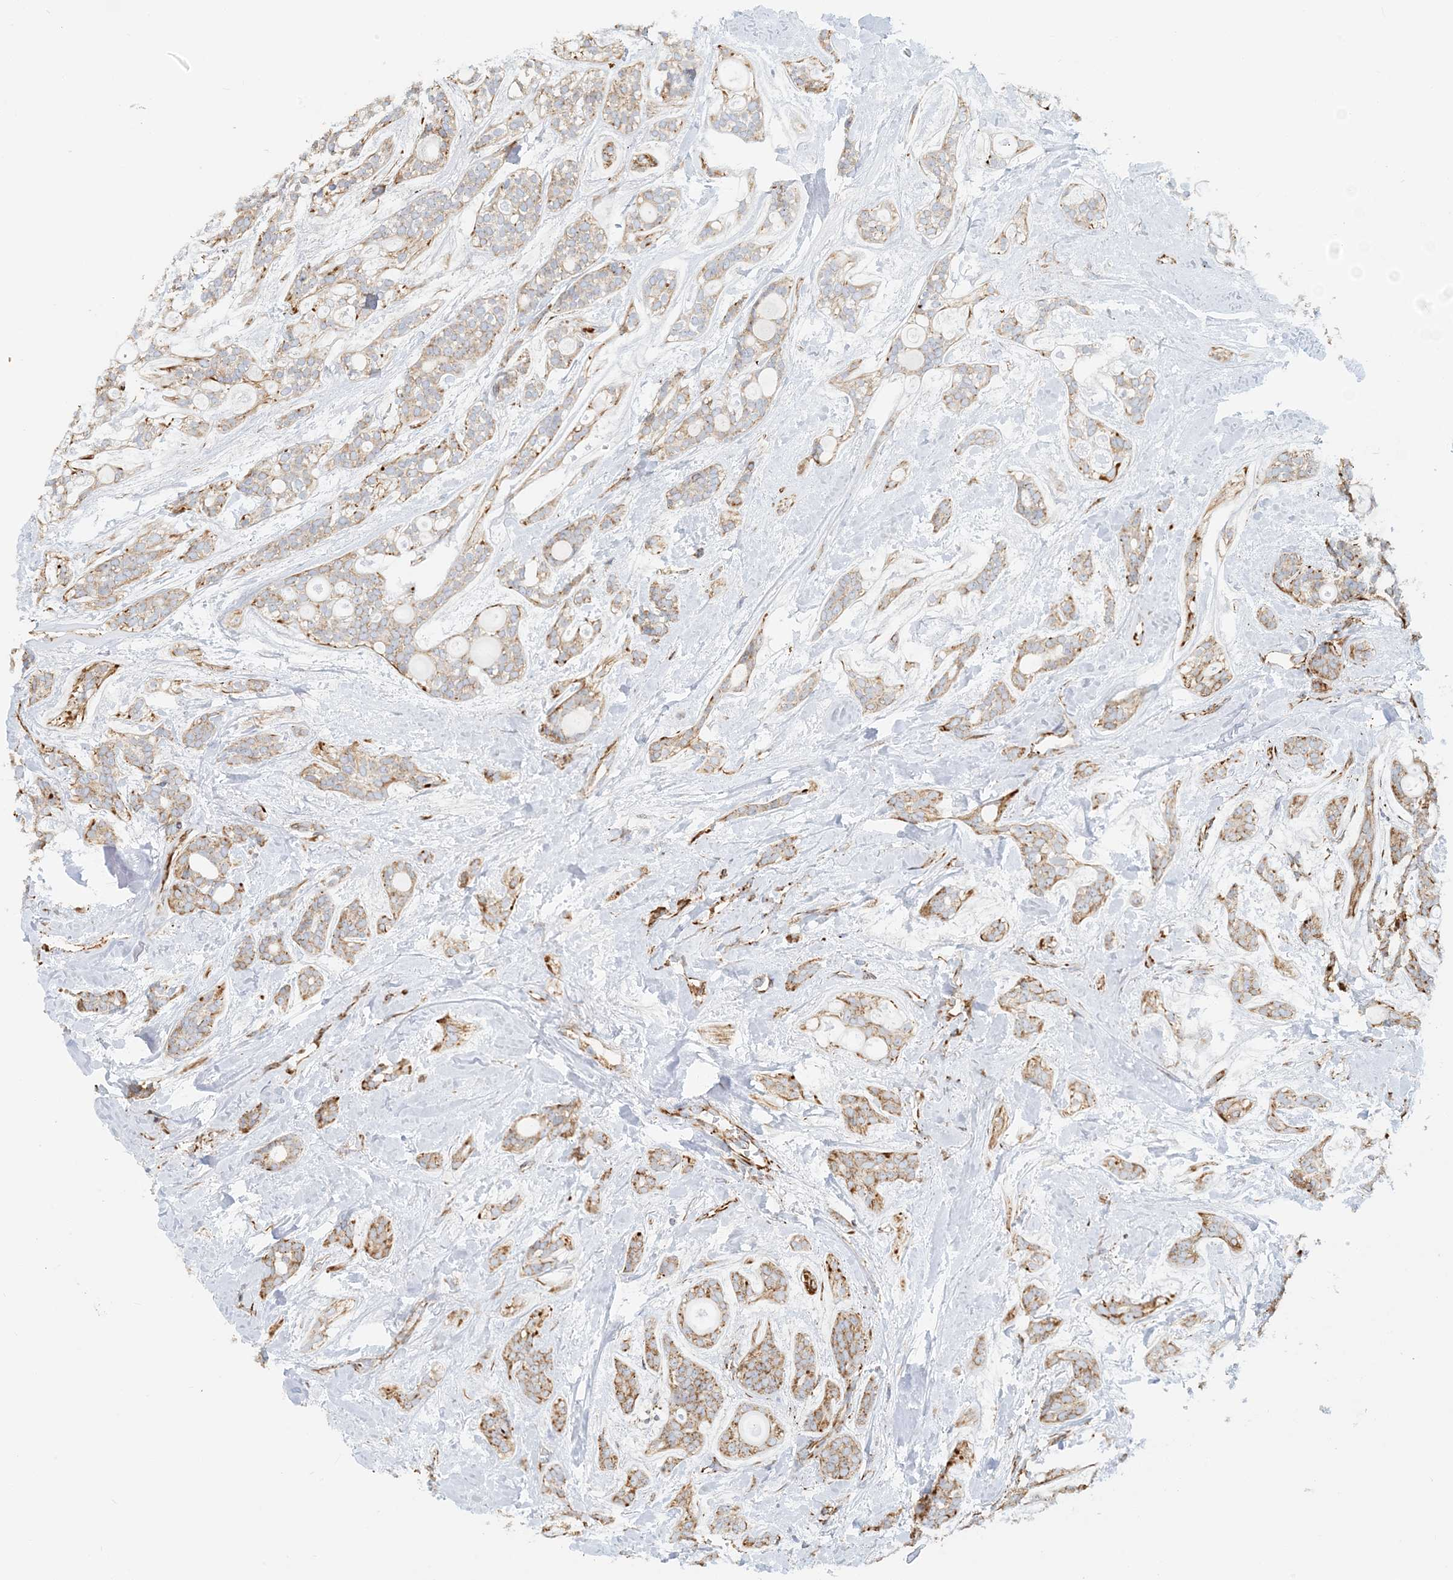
{"staining": {"intensity": "moderate", "quantity": "25%-75%", "location": "cytoplasmic/membranous"}, "tissue": "head and neck cancer", "cell_type": "Tumor cells", "image_type": "cancer", "snomed": [{"axis": "morphology", "description": "Adenocarcinoma, NOS"}, {"axis": "topography", "description": "Head-Neck"}], "caption": "Brown immunohistochemical staining in human adenocarcinoma (head and neck) shows moderate cytoplasmic/membranous staining in about 25%-75% of tumor cells.", "gene": "COA3", "patient": {"sex": "male", "age": 66}}